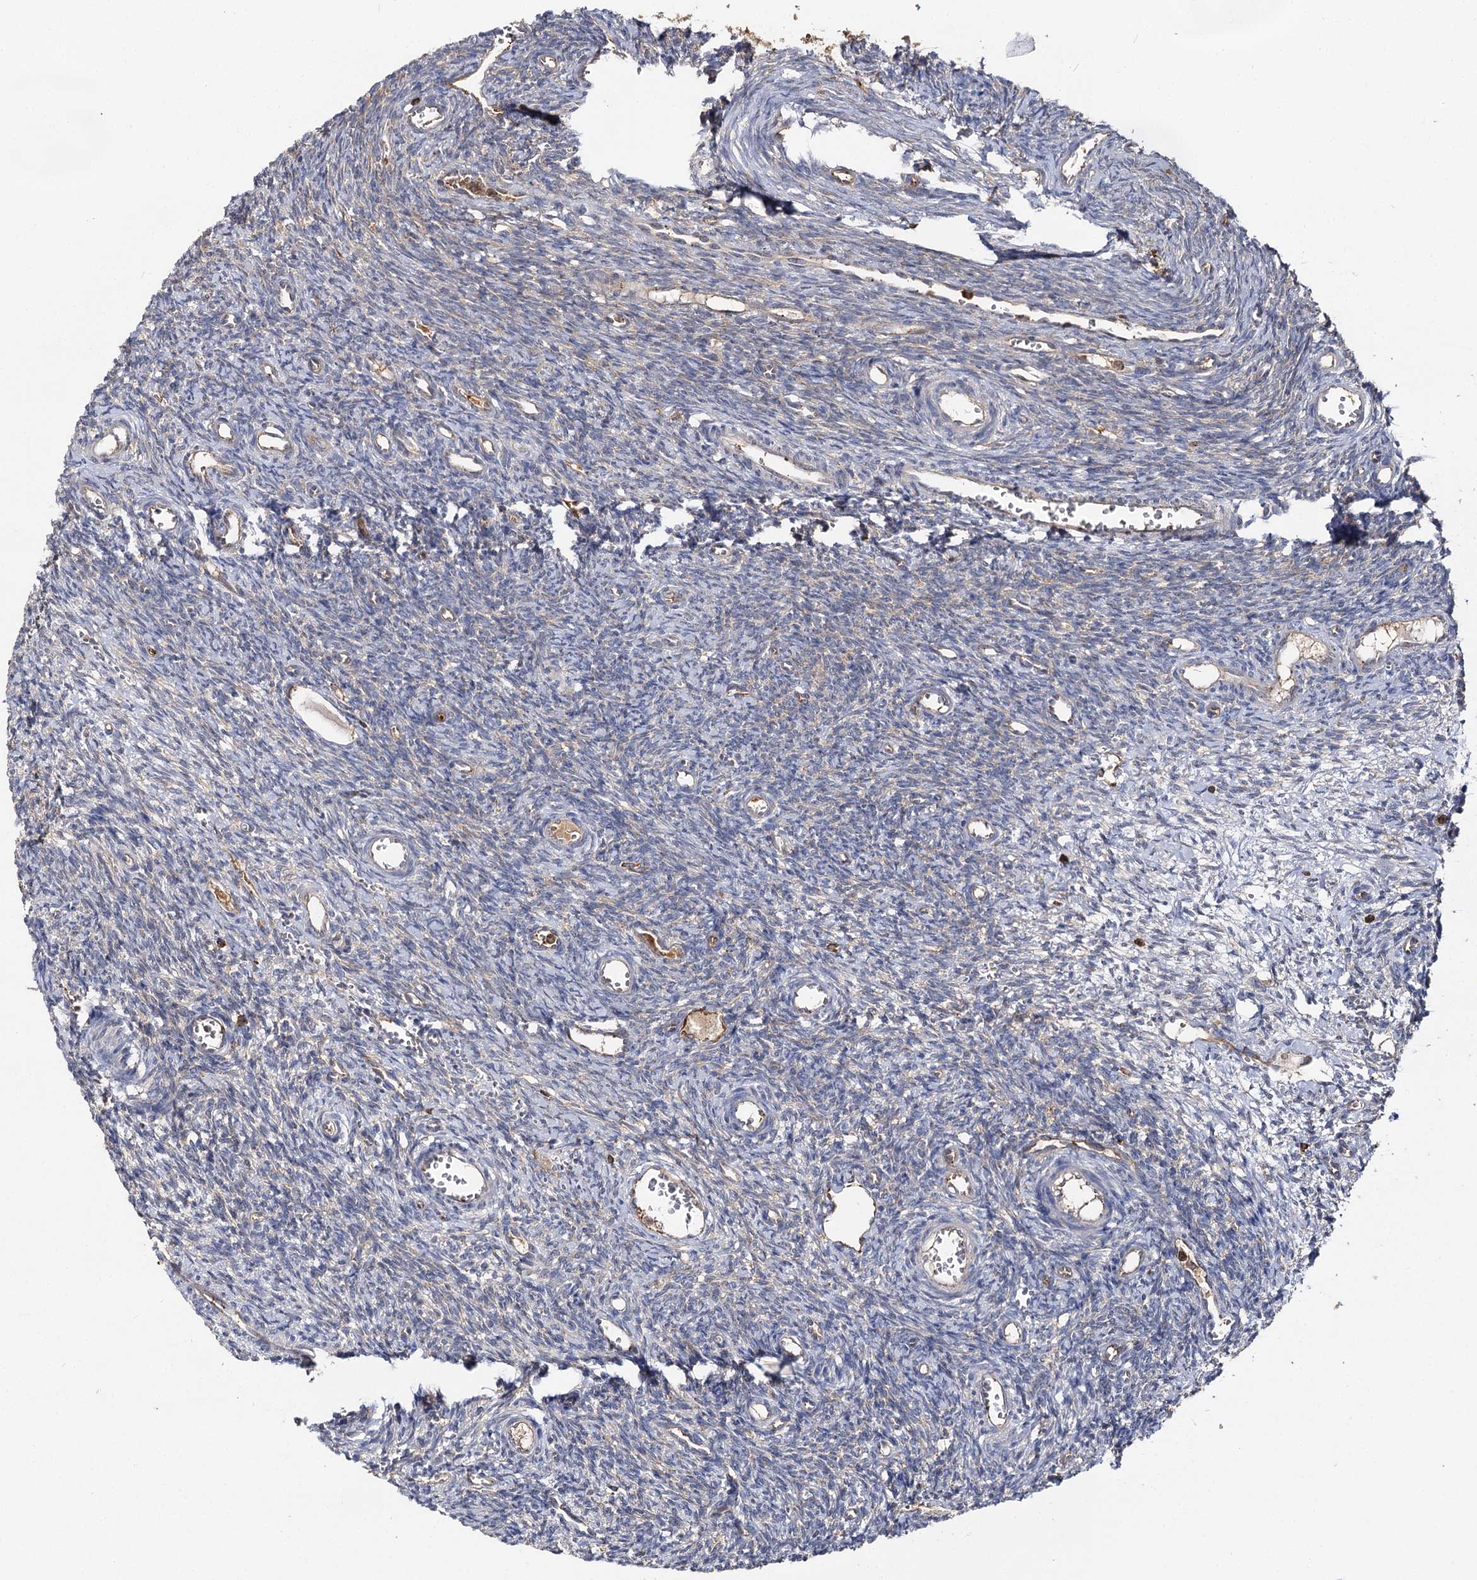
{"staining": {"intensity": "weak", "quantity": "<25%", "location": "cytoplasmic/membranous"}, "tissue": "ovary", "cell_type": "Ovarian stroma cells", "image_type": "normal", "snomed": [{"axis": "morphology", "description": "Normal tissue, NOS"}, {"axis": "topography", "description": "Ovary"}], "caption": "Photomicrograph shows no protein positivity in ovarian stroma cells of normal ovary.", "gene": "SEC24B", "patient": {"sex": "female", "age": 39}}